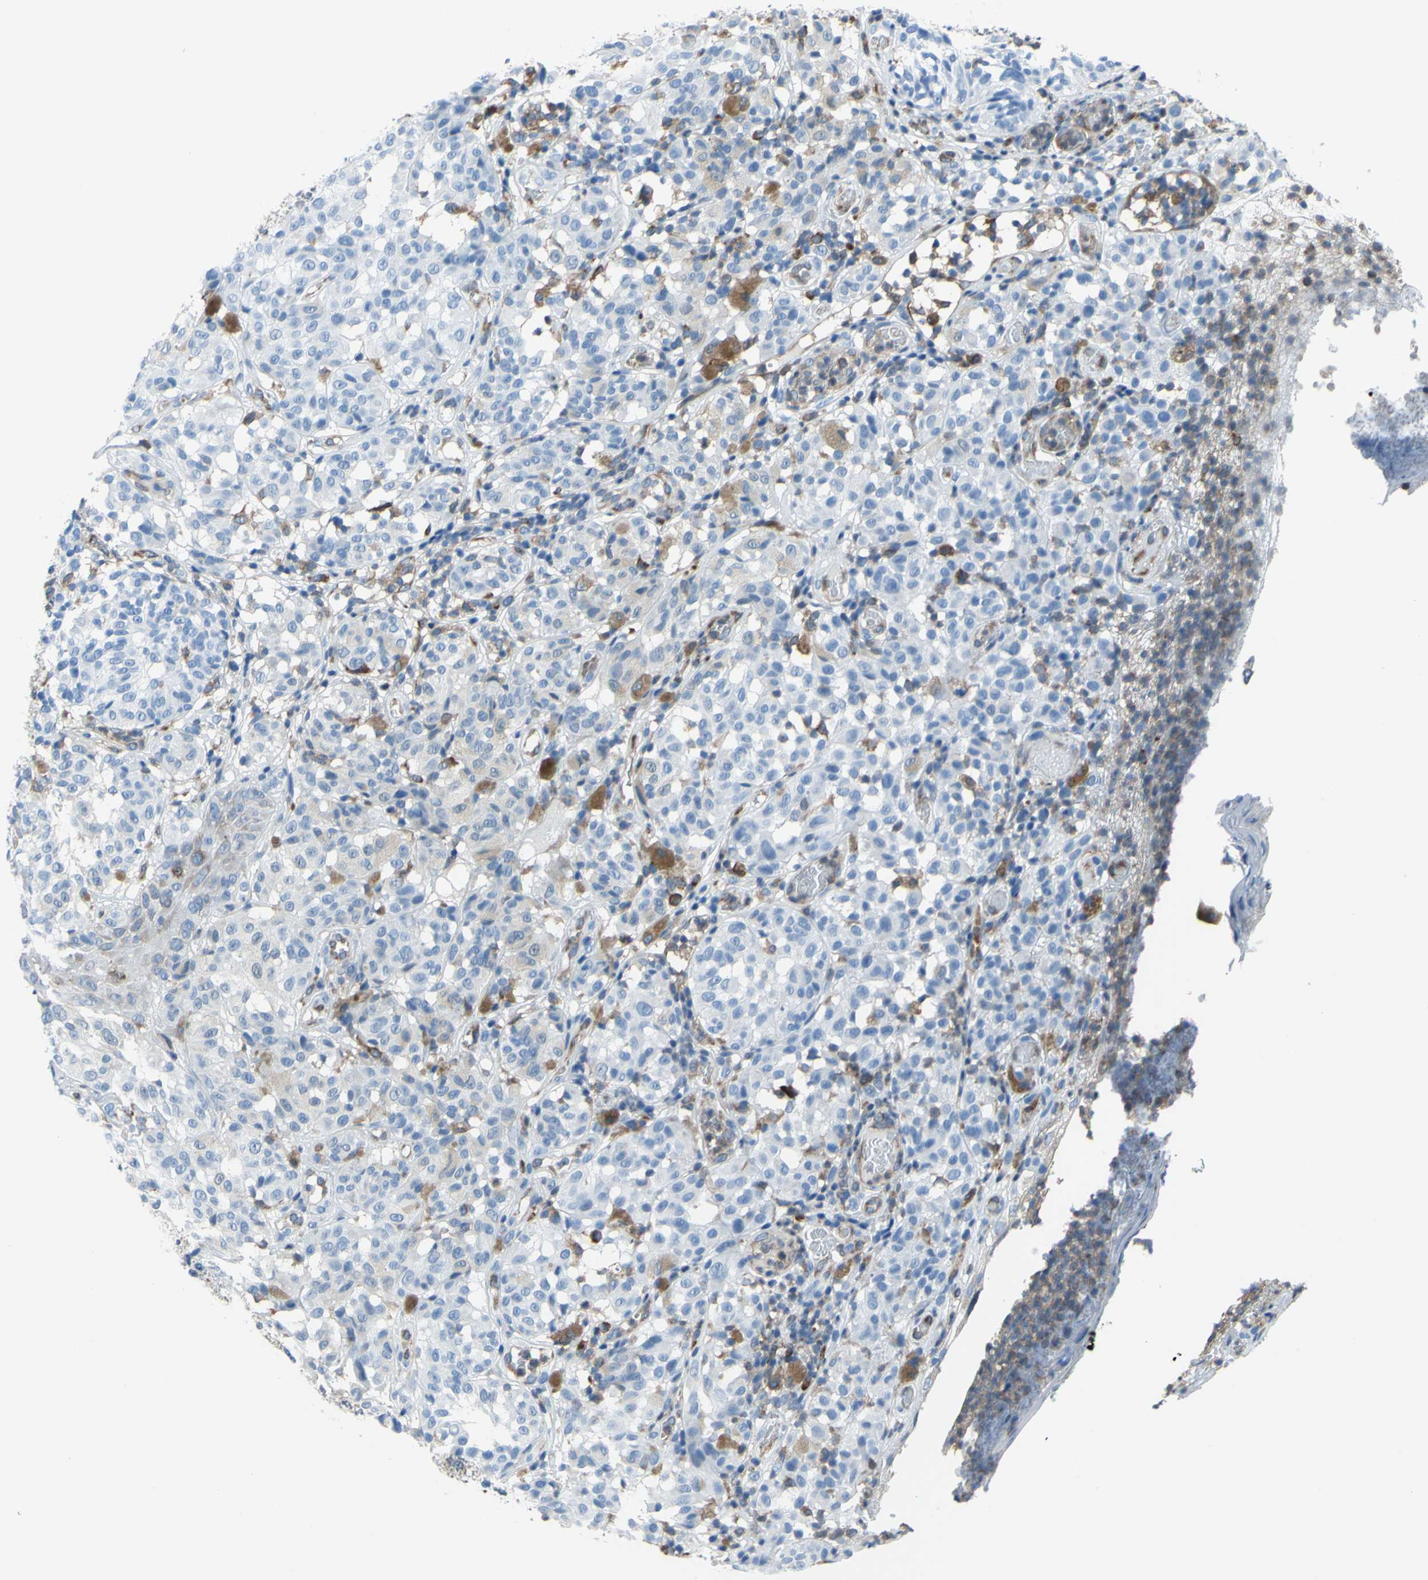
{"staining": {"intensity": "negative", "quantity": "none", "location": "none"}, "tissue": "melanoma", "cell_type": "Tumor cells", "image_type": "cancer", "snomed": [{"axis": "morphology", "description": "Malignant melanoma, NOS"}, {"axis": "topography", "description": "Skin"}], "caption": "Tumor cells are negative for protein expression in human malignant melanoma.", "gene": "MGST2", "patient": {"sex": "female", "age": 46}}